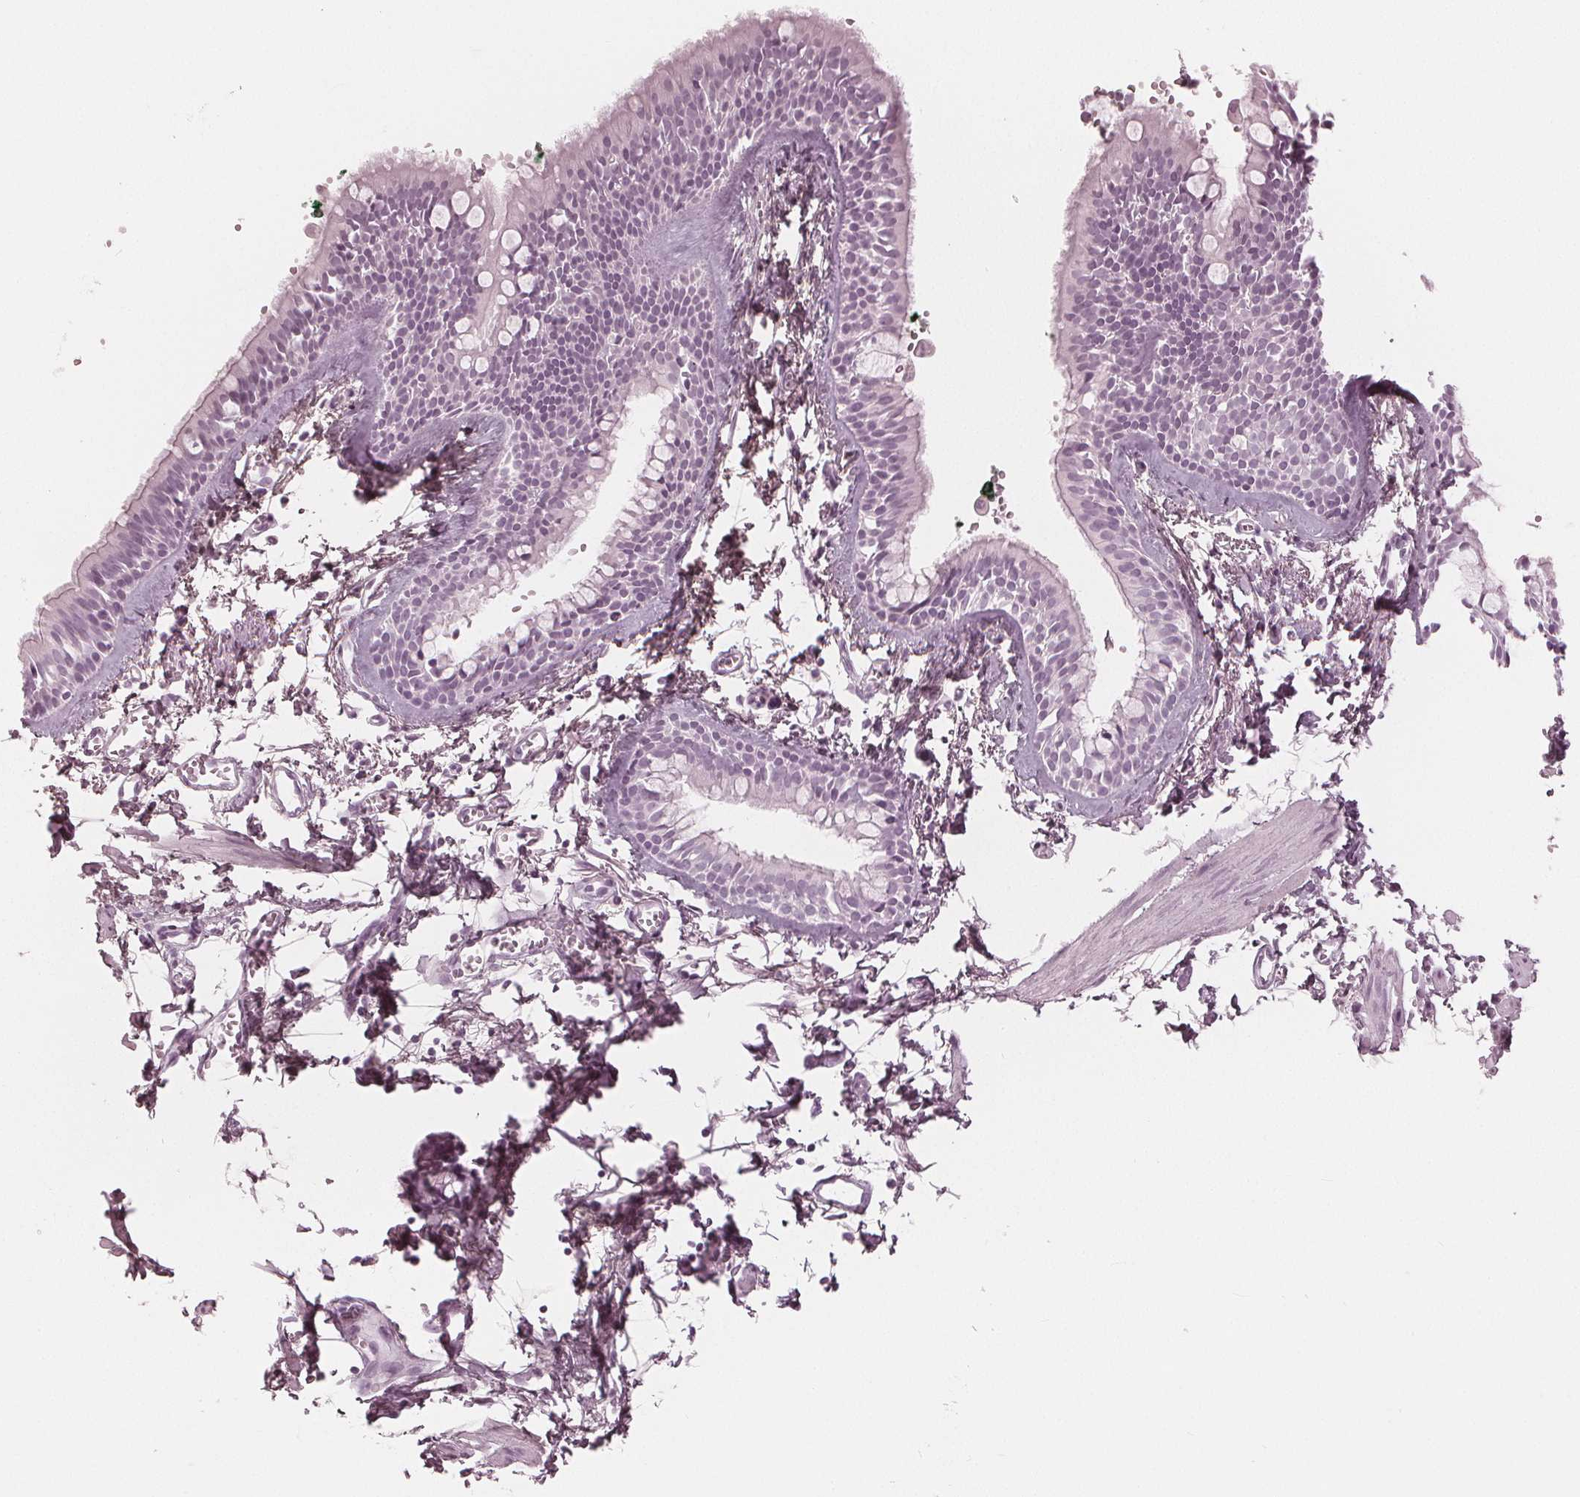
{"staining": {"intensity": "weak", "quantity": "25%-75%", "location": "cytoplasmic/membranous"}, "tissue": "bronchus", "cell_type": "Respiratory epithelial cells", "image_type": "normal", "snomed": [{"axis": "morphology", "description": "Normal tissue, NOS"}, {"axis": "topography", "description": "Cartilage tissue"}, {"axis": "topography", "description": "Bronchus"}], "caption": "Immunohistochemical staining of normal bronchus displays weak cytoplasmic/membranous protein staining in about 25%-75% of respiratory epithelial cells. The protein of interest is shown in brown color, while the nuclei are stained blue.", "gene": "PAEP", "patient": {"sex": "female", "age": 59}}